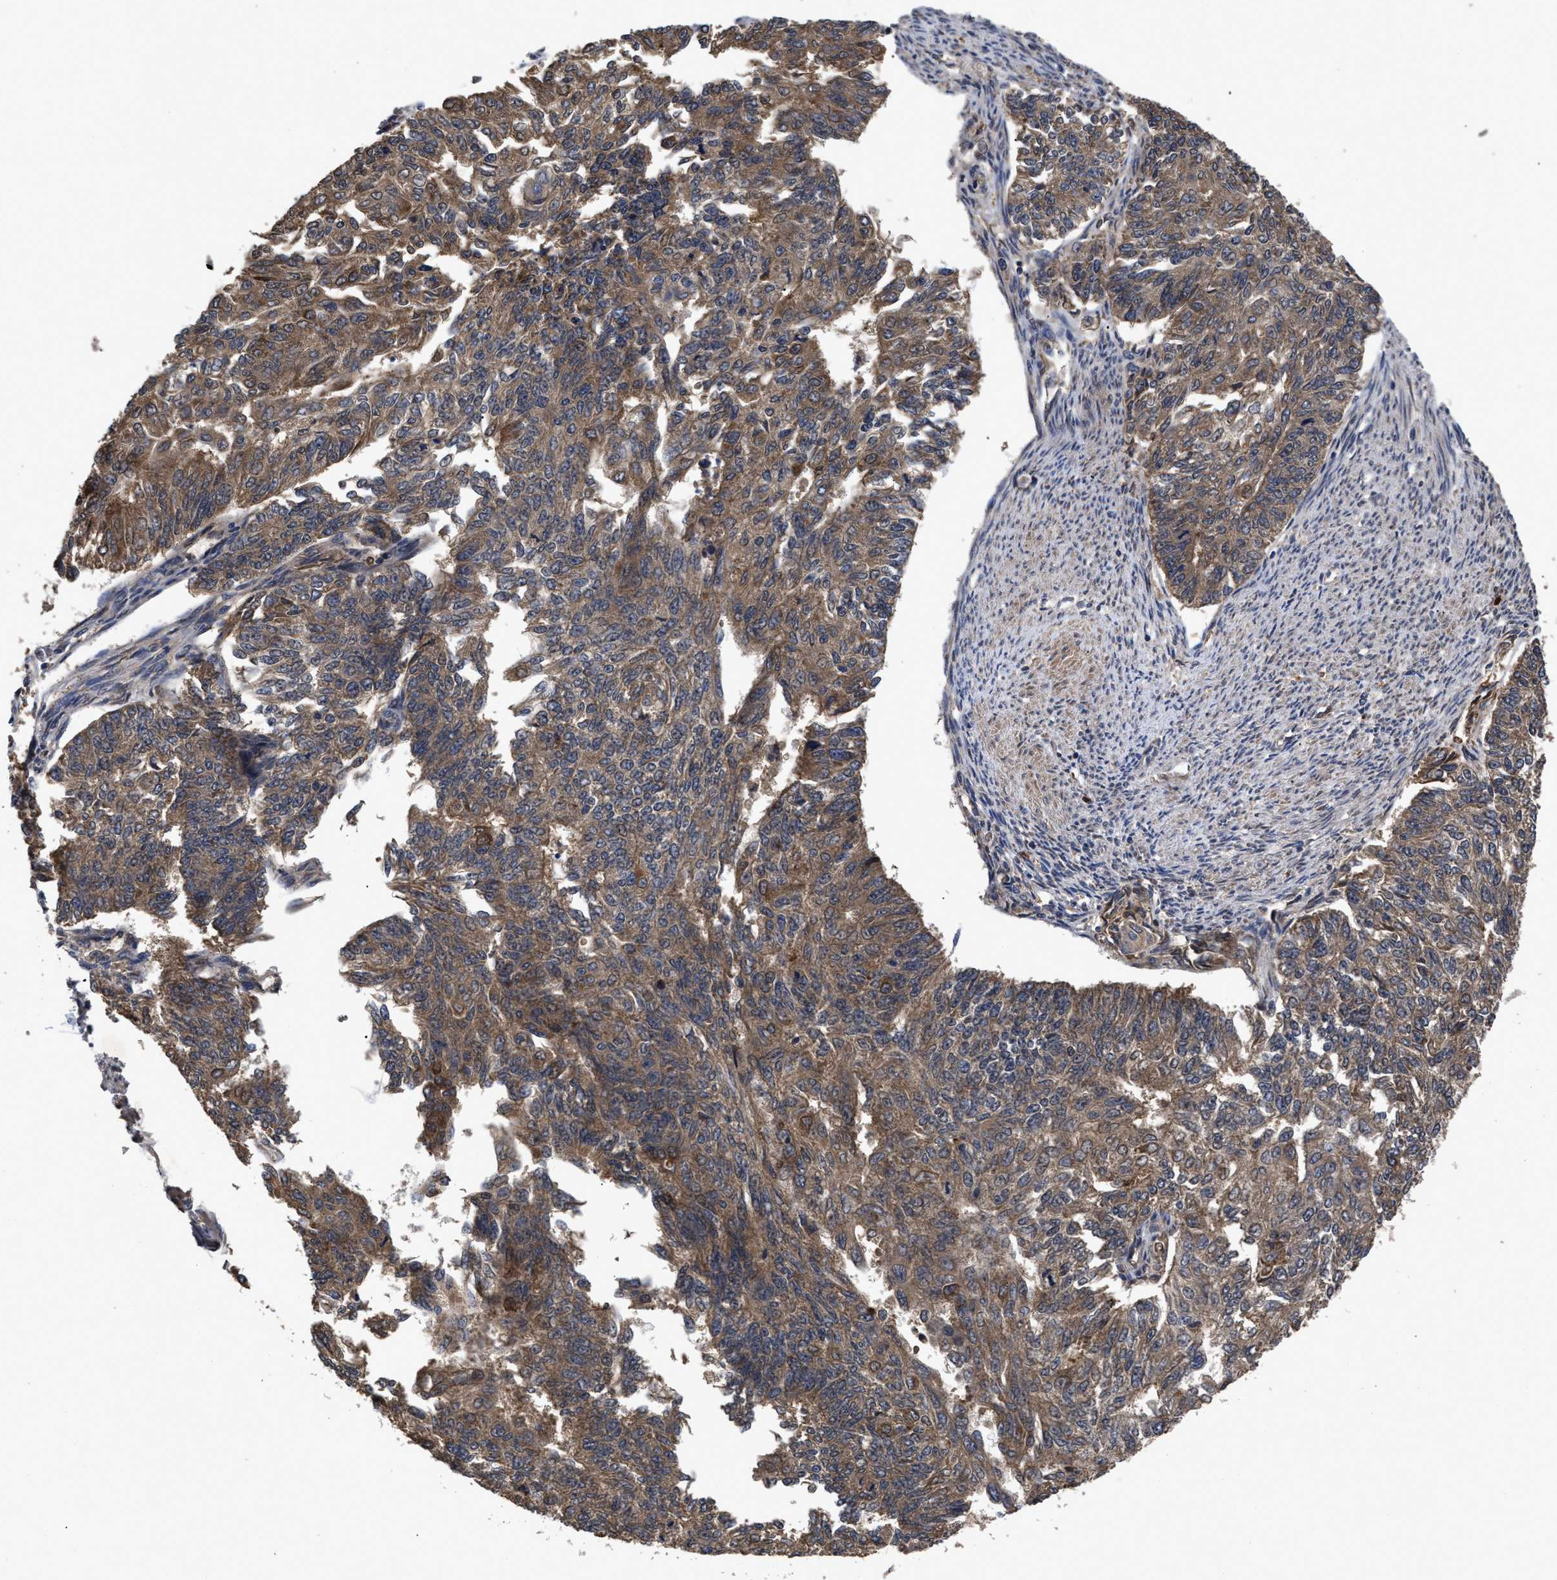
{"staining": {"intensity": "moderate", "quantity": ">75%", "location": "cytoplasmic/membranous"}, "tissue": "endometrial cancer", "cell_type": "Tumor cells", "image_type": "cancer", "snomed": [{"axis": "morphology", "description": "Adenocarcinoma, NOS"}, {"axis": "topography", "description": "Endometrium"}], "caption": "Approximately >75% of tumor cells in endometrial adenocarcinoma show moderate cytoplasmic/membranous protein expression as visualized by brown immunohistochemical staining.", "gene": "LRRC3", "patient": {"sex": "female", "age": 32}}